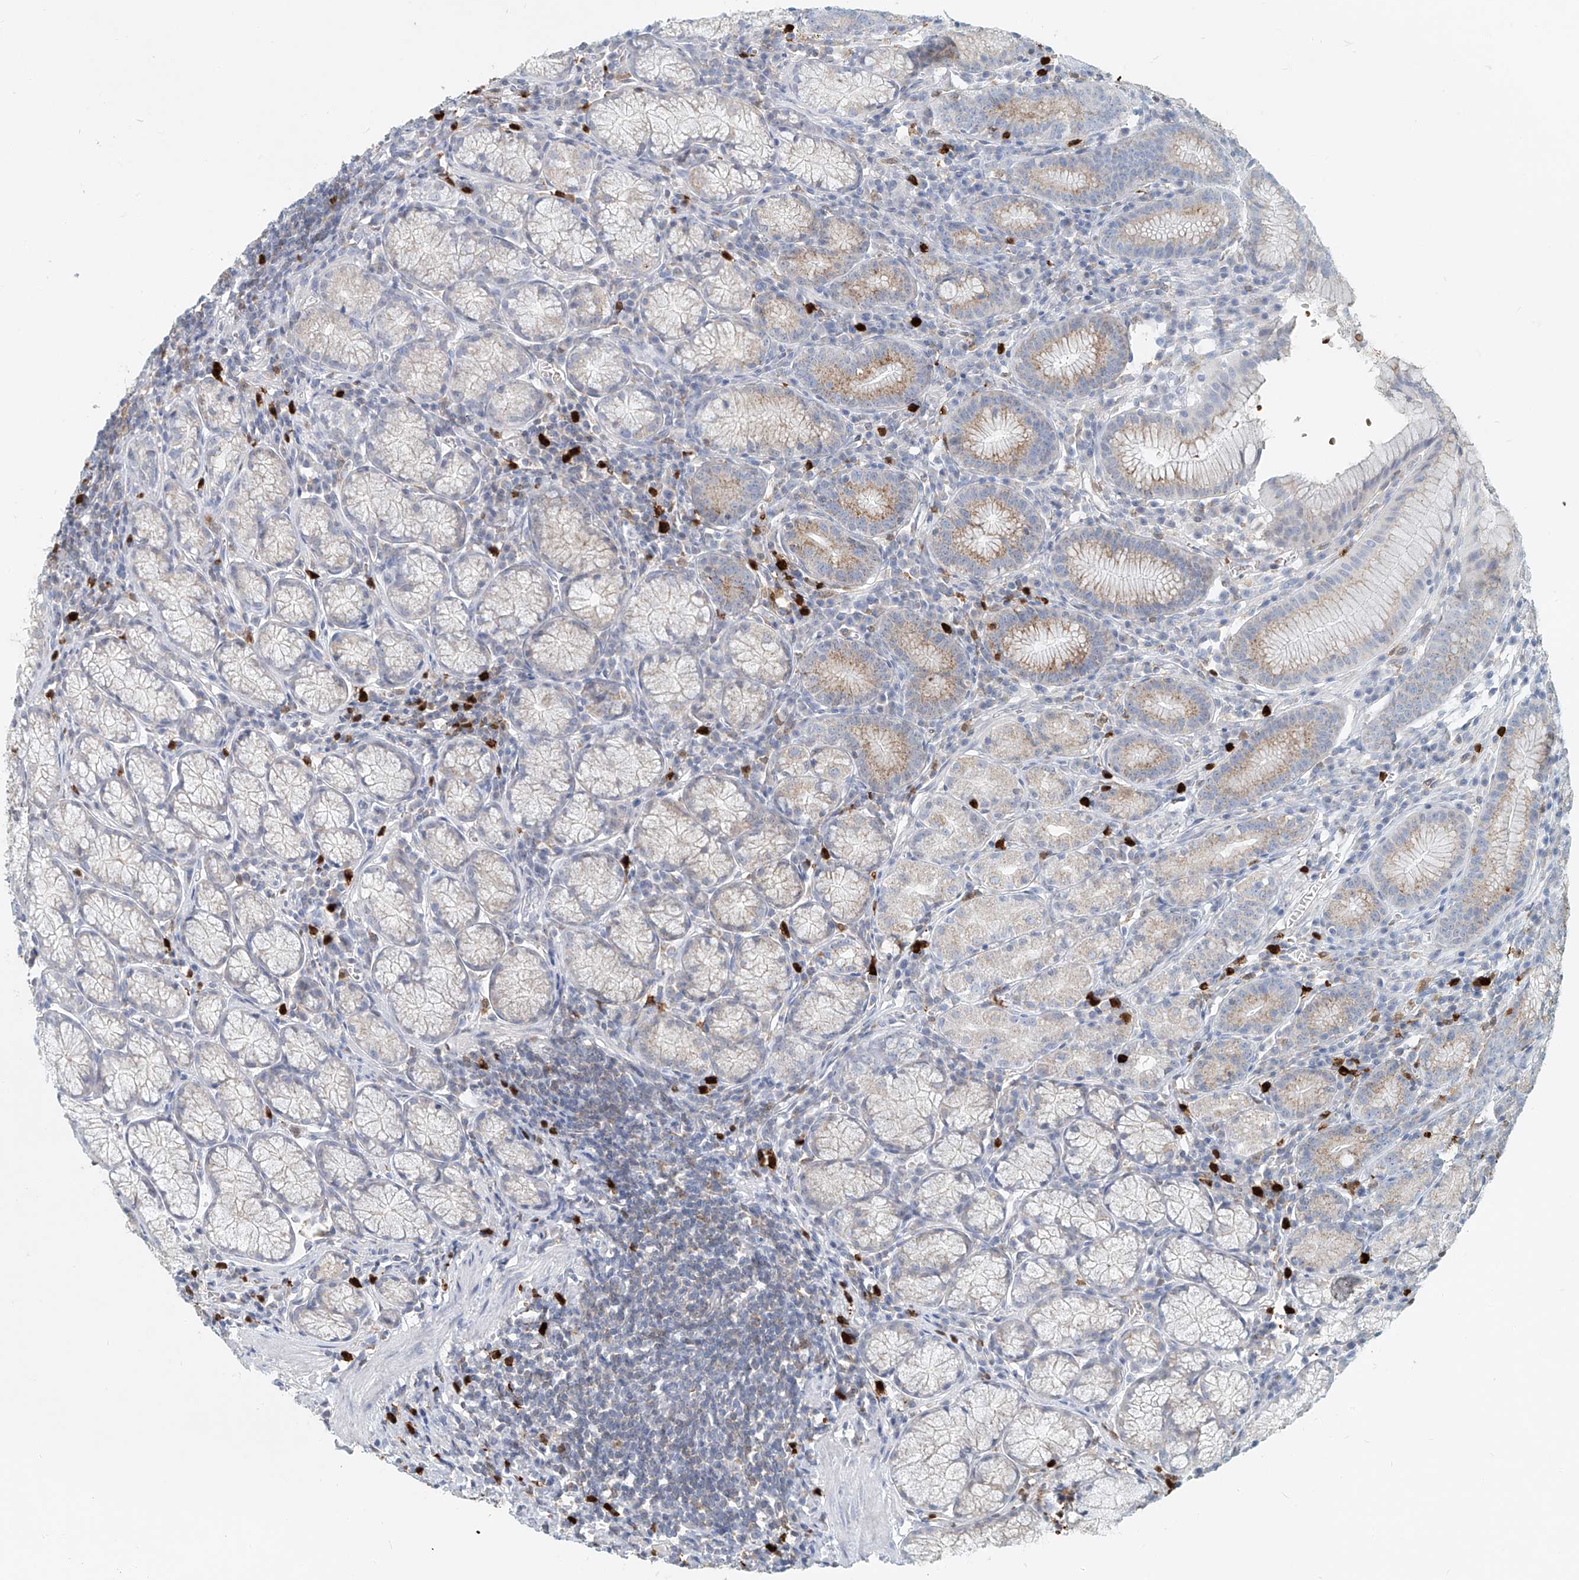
{"staining": {"intensity": "moderate", "quantity": "25%-75%", "location": "cytoplasmic/membranous"}, "tissue": "stomach", "cell_type": "Glandular cells", "image_type": "normal", "snomed": [{"axis": "morphology", "description": "Normal tissue, NOS"}, {"axis": "topography", "description": "Stomach"}], "caption": "An IHC image of normal tissue is shown. Protein staining in brown shows moderate cytoplasmic/membranous positivity in stomach within glandular cells. (brown staining indicates protein expression, while blue staining denotes nuclei).", "gene": "PTPRA", "patient": {"sex": "male", "age": 55}}